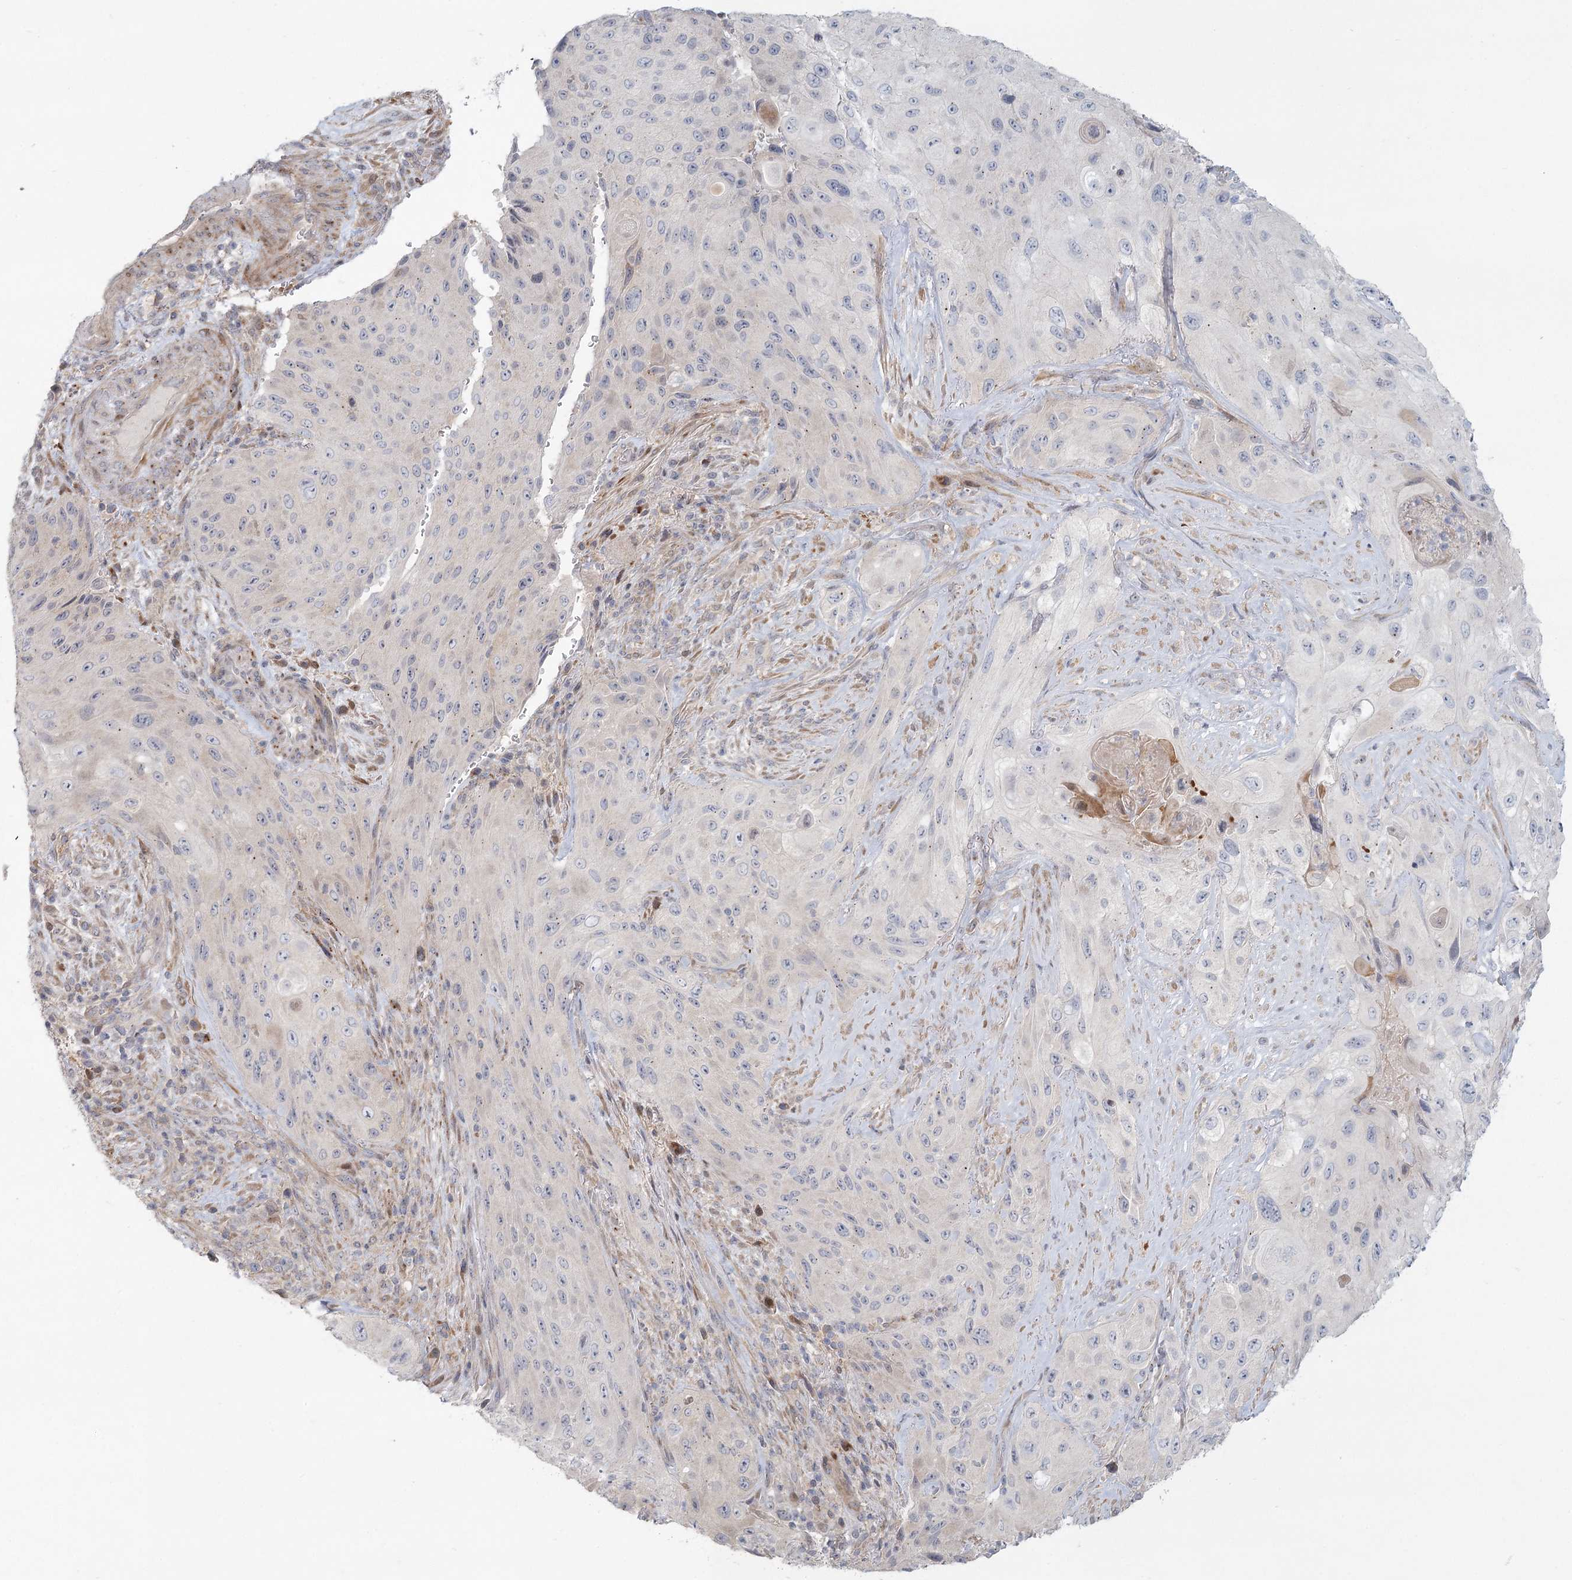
{"staining": {"intensity": "negative", "quantity": "none", "location": "none"}, "tissue": "cervical cancer", "cell_type": "Tumor cells", "image_type": "cancer", "snomed": [{"axis": "morphology", "description": "Squamous cell carcinoma, NOS"}, {"axis": "topography", "description": "Cervix"}], "caption": "This is an IHC image of squamous cell carcinoma (cervical). There is no staining in tumor cells.", "gene": "FAM110C", "patient": {"sex": "female", "age": 42}}